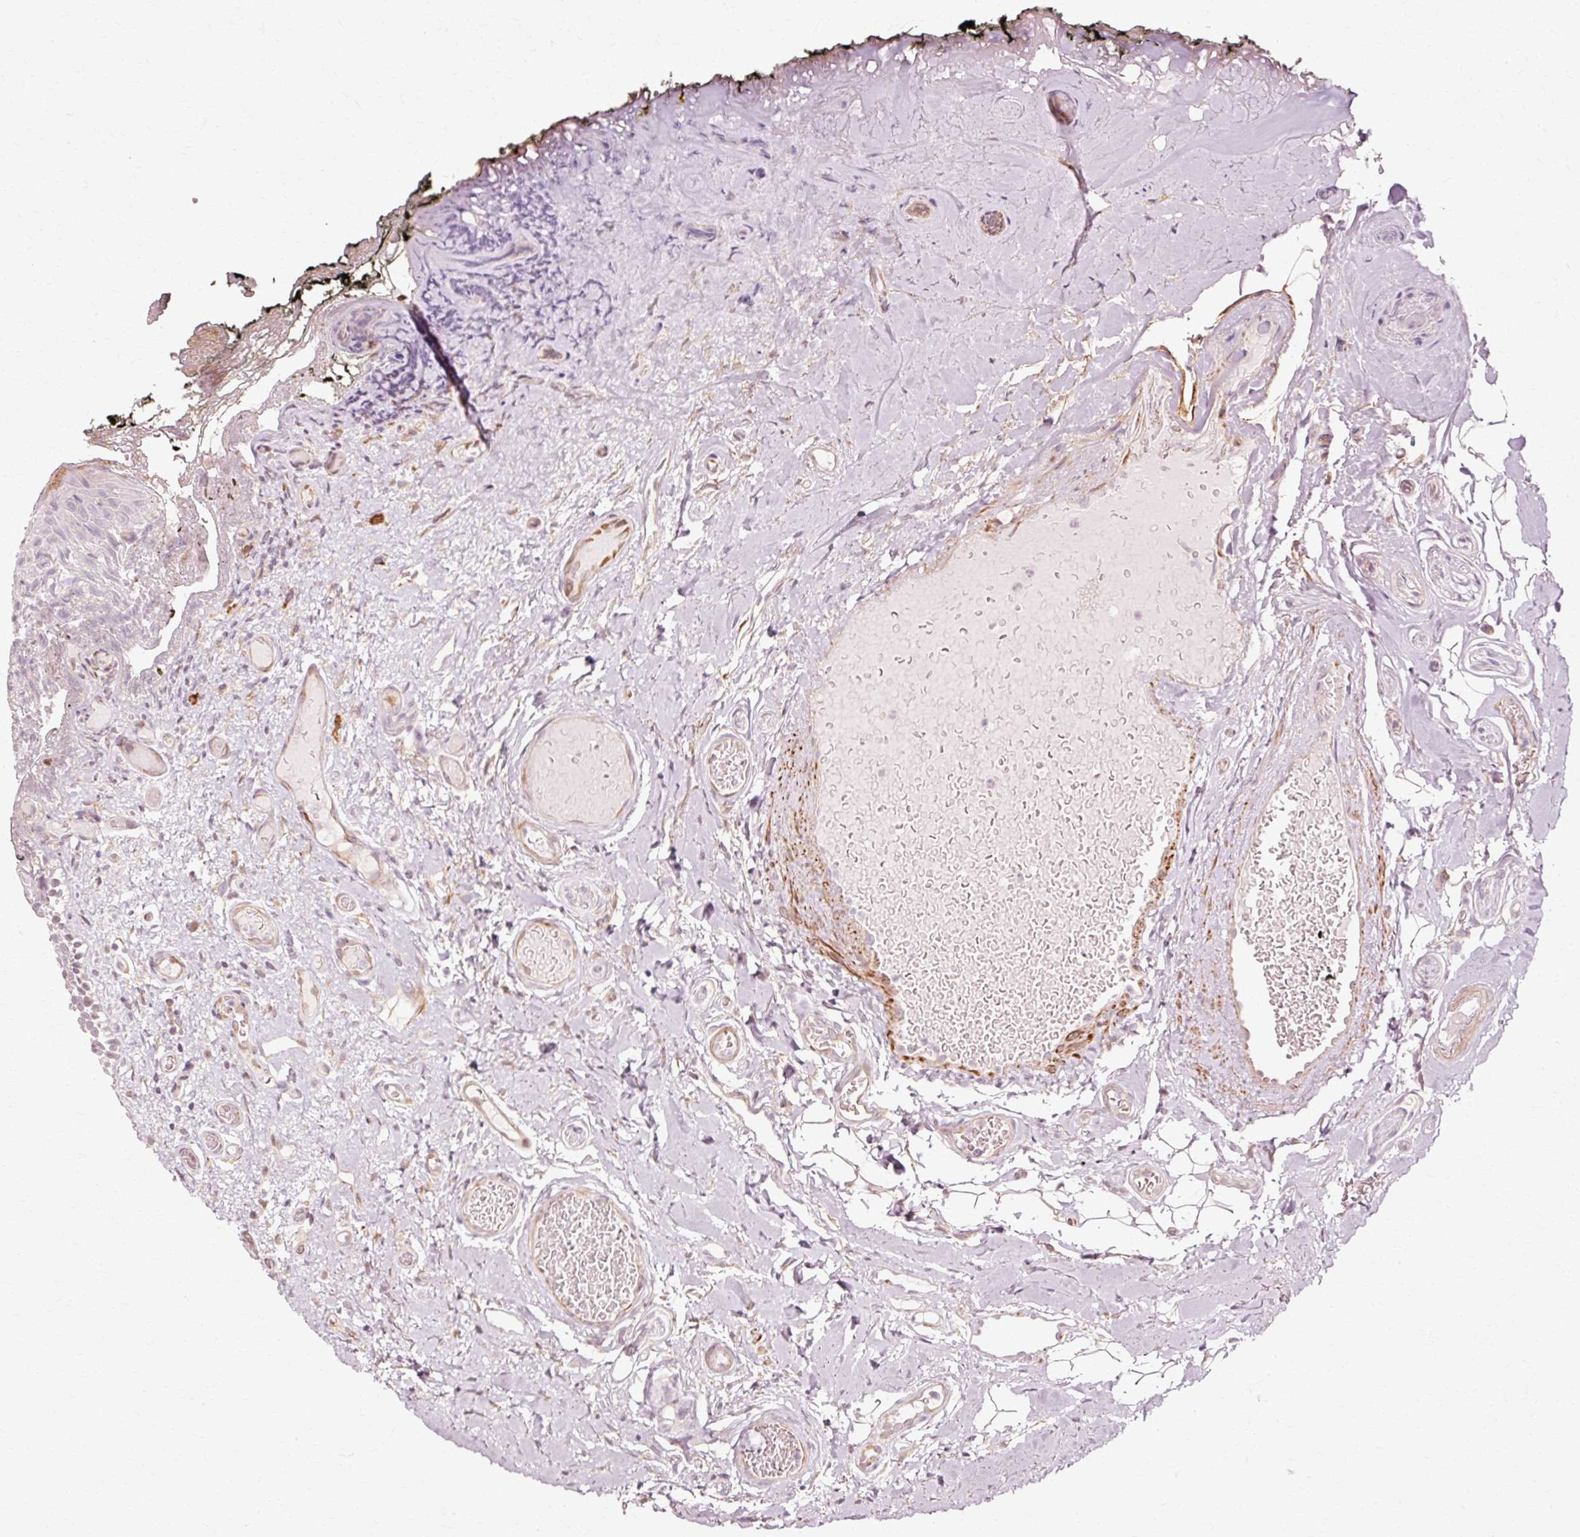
{"staining": {"intensity": "moderate", "quantity": "<25%", "location": "cytoplasmic/membranous,nuclear"}, "tissue": "oral mucosa", "cell_type": "Squamous epithelial cells", "image_type": "normal", "snomed": [{"axis": "morphology", "description": "Normal tissue, NOS"}, {"axis": "morphology", "description": "Squamous cell carcinoma, NOS"}, {"axis": "topography", "description": "Oral tissue"}, {"axis": "topography", "description": "Tounge, NOS"}, {"axis": "topography", "description": "Head-Neck"}], "caption": "IHC (DAB) staining of benign oral mucosa shows moderate cytoplasmic/membranous,nuclear protein staining in about <25% of squamous epithelial cells.", "gene": "RANBP2", "patient": {"sex": "male", "age": 76}}